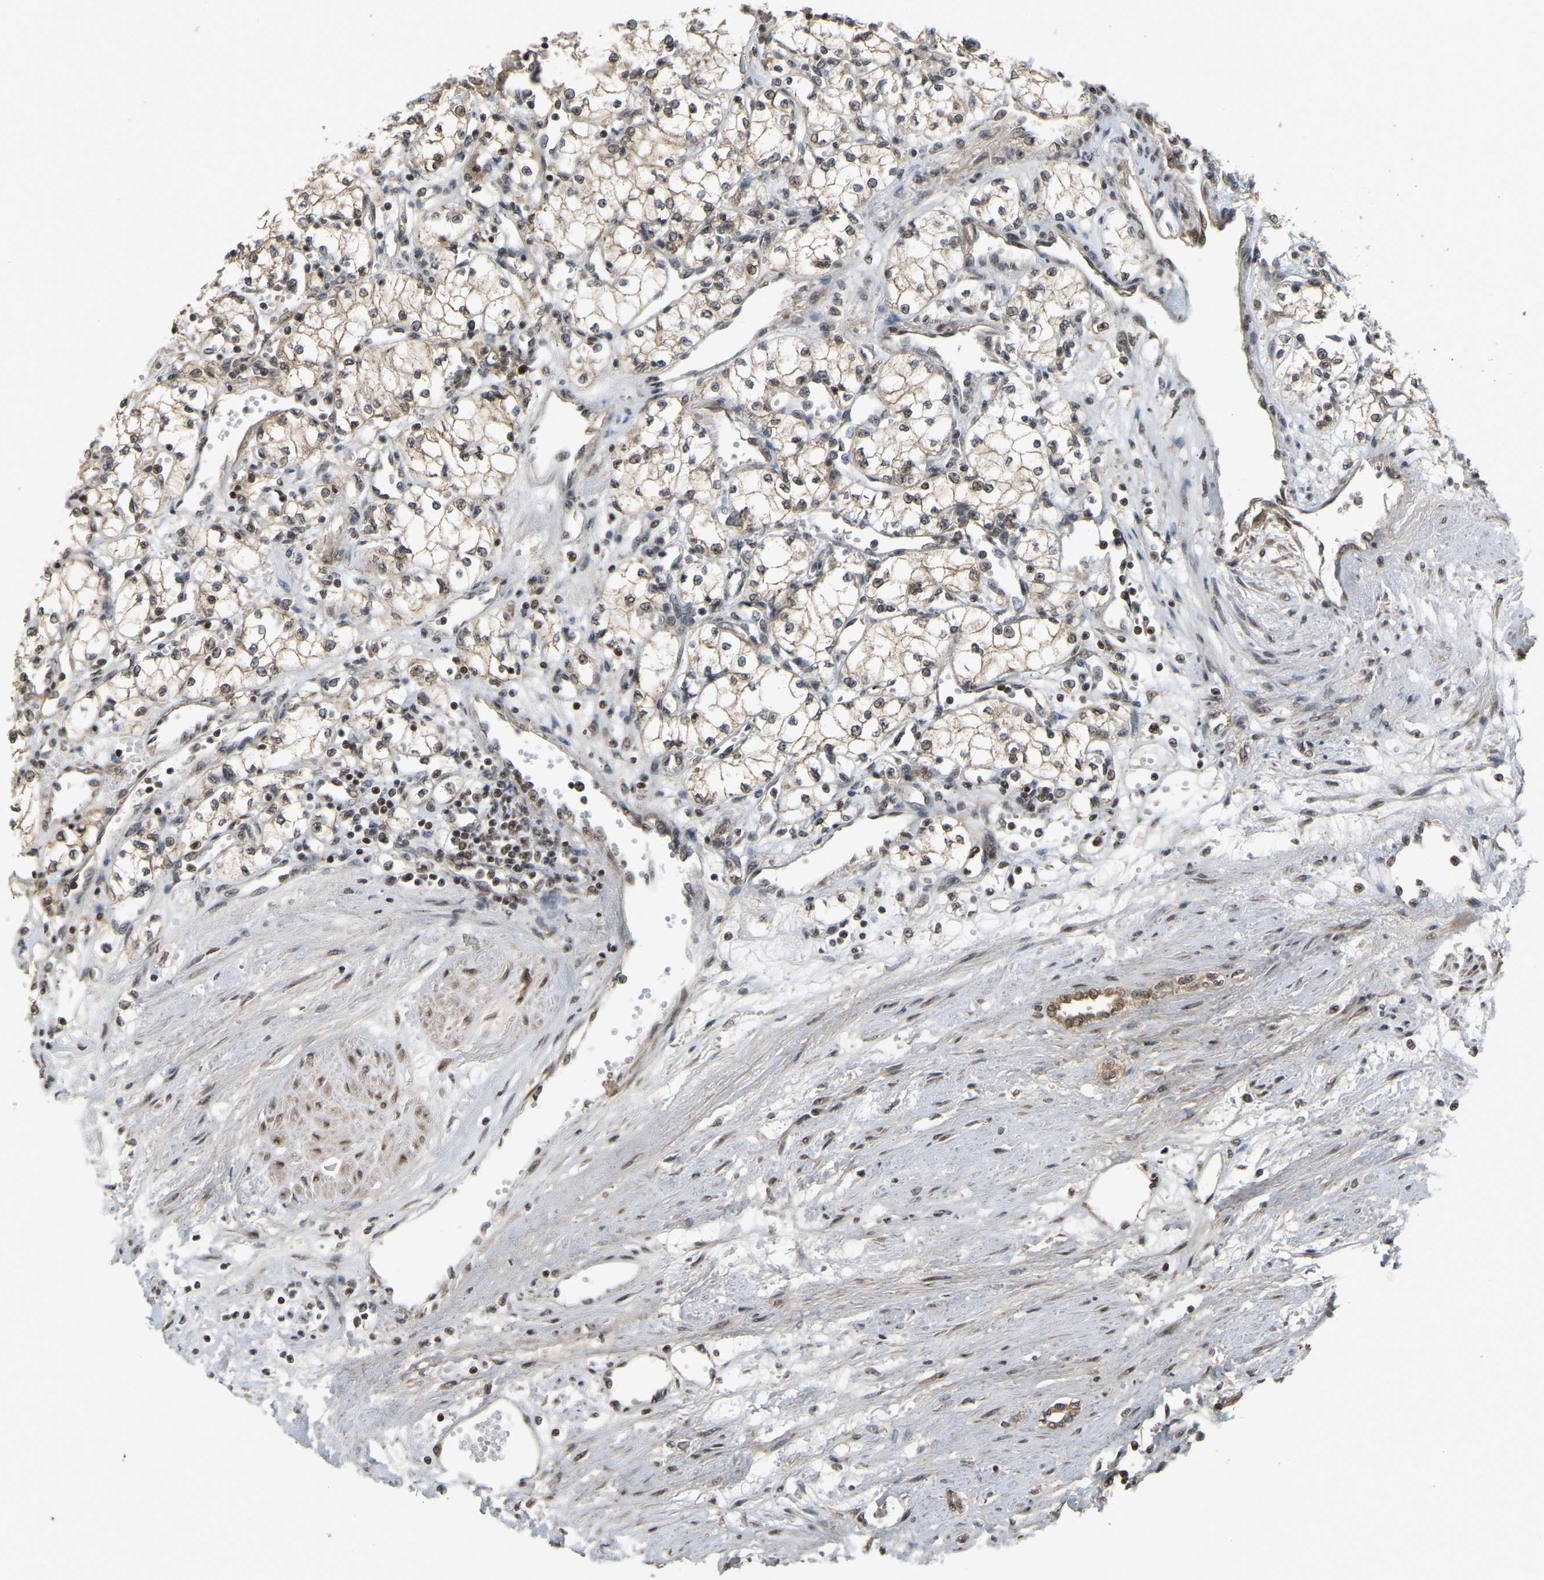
{"staining": {"intensity": "weak", "quantity": "25%-75%", "location": "cytoplasmic/membranous,nuclear"}, "tissue": "renal cancer", "cell_type": "Tumor cells", "image_type": "cancer", "snomed": [{"axis": "morphology", "description": "Adenocarcinoma, NOS"}, {"axis": "topography", "description": "Kidney"}], "caption": "A brown stain highlights weak cytoplasmic/membranous and nuclear expression of a protein in human renal adenocarcinoma tumor cells.", "gene": "BRF2", "patient": {"sex": "male", "age": 59}}